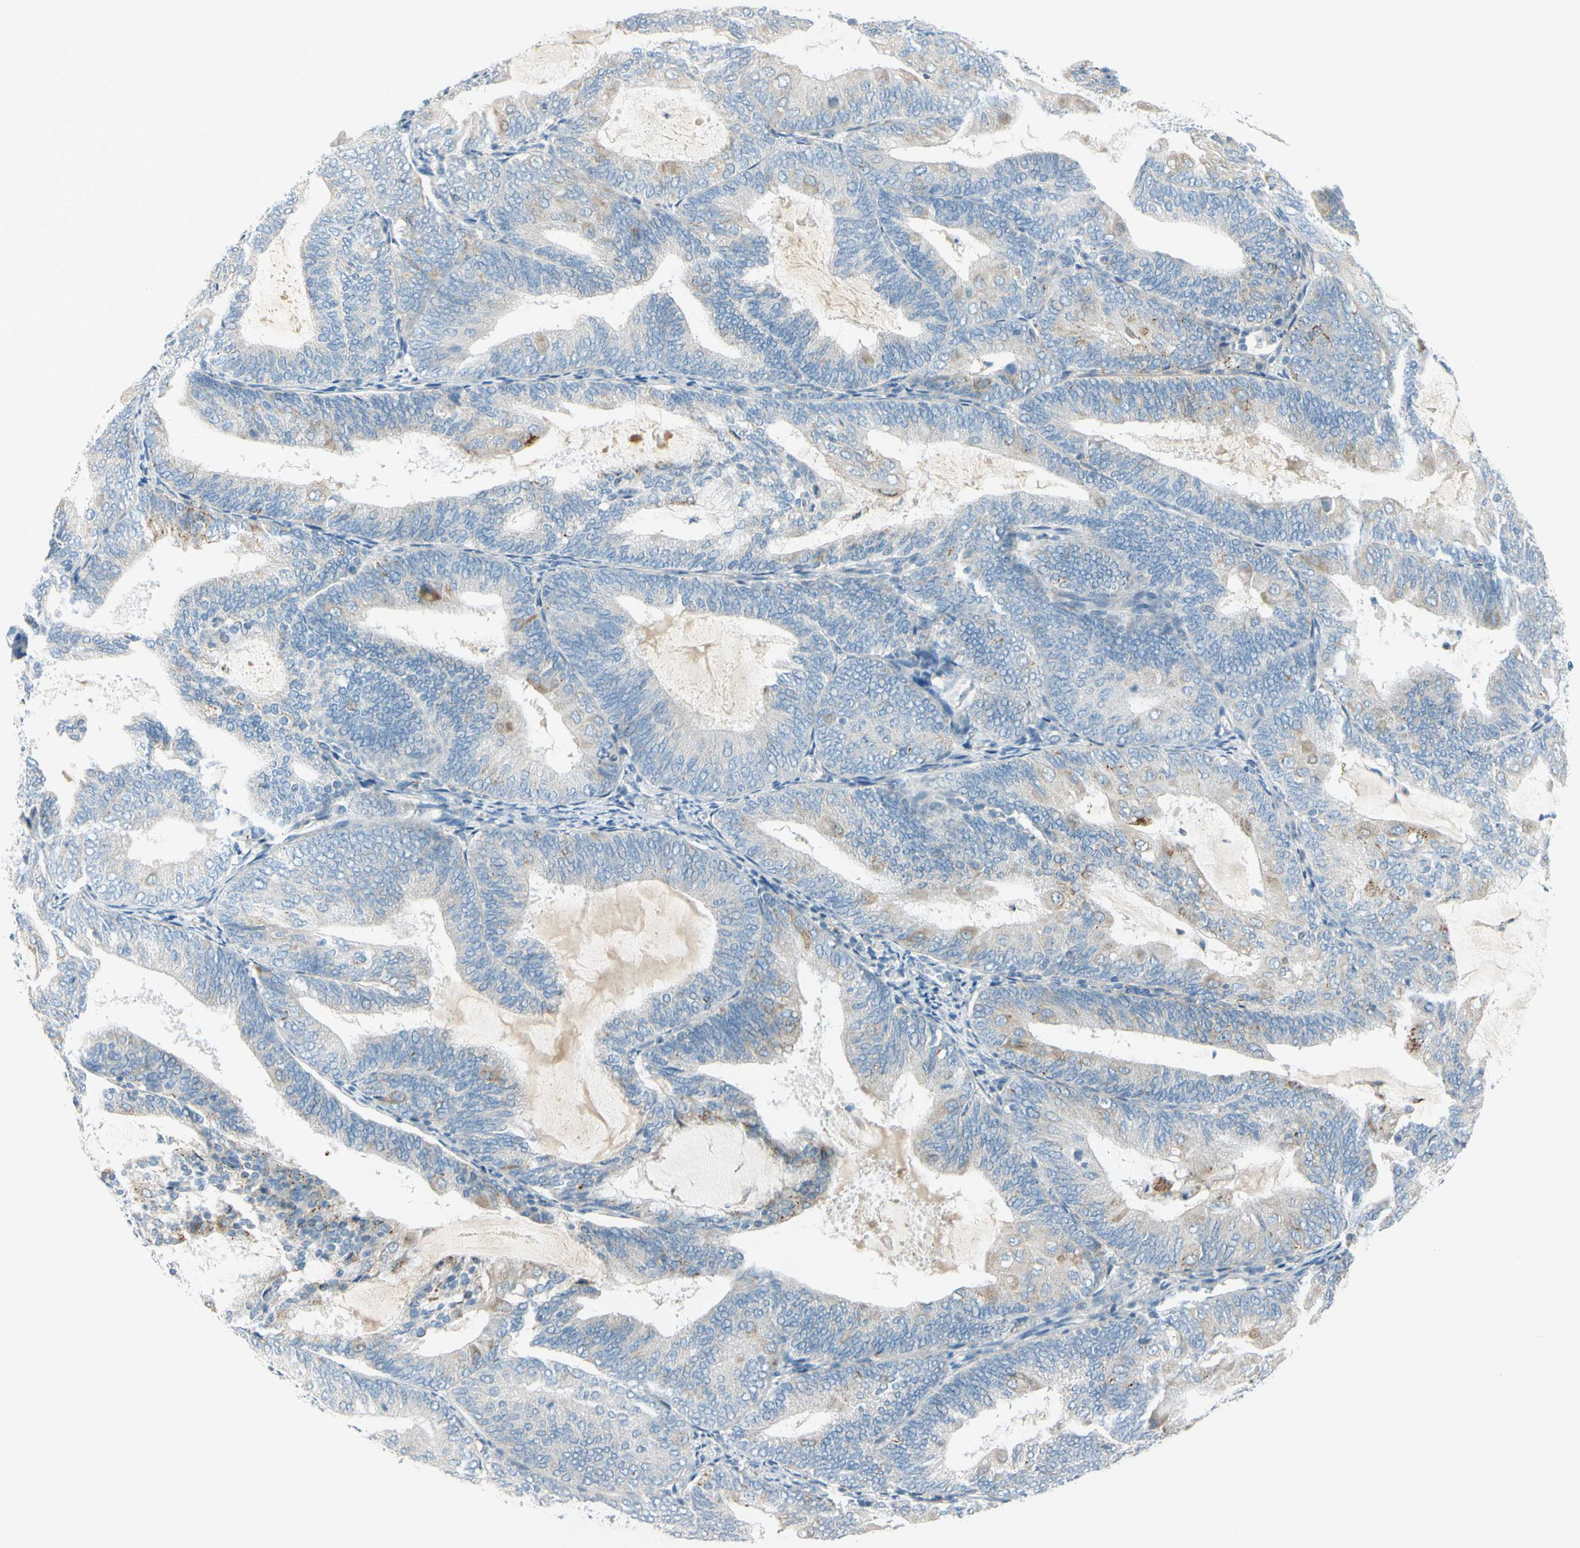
{"staining": {"intensity": "weak", "quantity": "<25%", "location": "cytoplasmic/membranous"}, "tissue": "endometrial cancer", "cell_type": "Tumor cells", "image_type": "cancer", "snomed": [{"axis": "morphology", "description": "Adenocarcinoma, NOS"}, {"axis": "topography", "description": "Endometrium"}], "caption": "Immunohistochemistry photomicrograph of human adenocarcinoma (endometrial) stained for a protein (brown), which exhibits no expression in tumor cells. (DAB (3,3'-diaminobenzidine) immunohistochemistry with hematoxylin counter stain).", "gene": "GALNT5", "patient": {"sex": "female", "age": 81}}